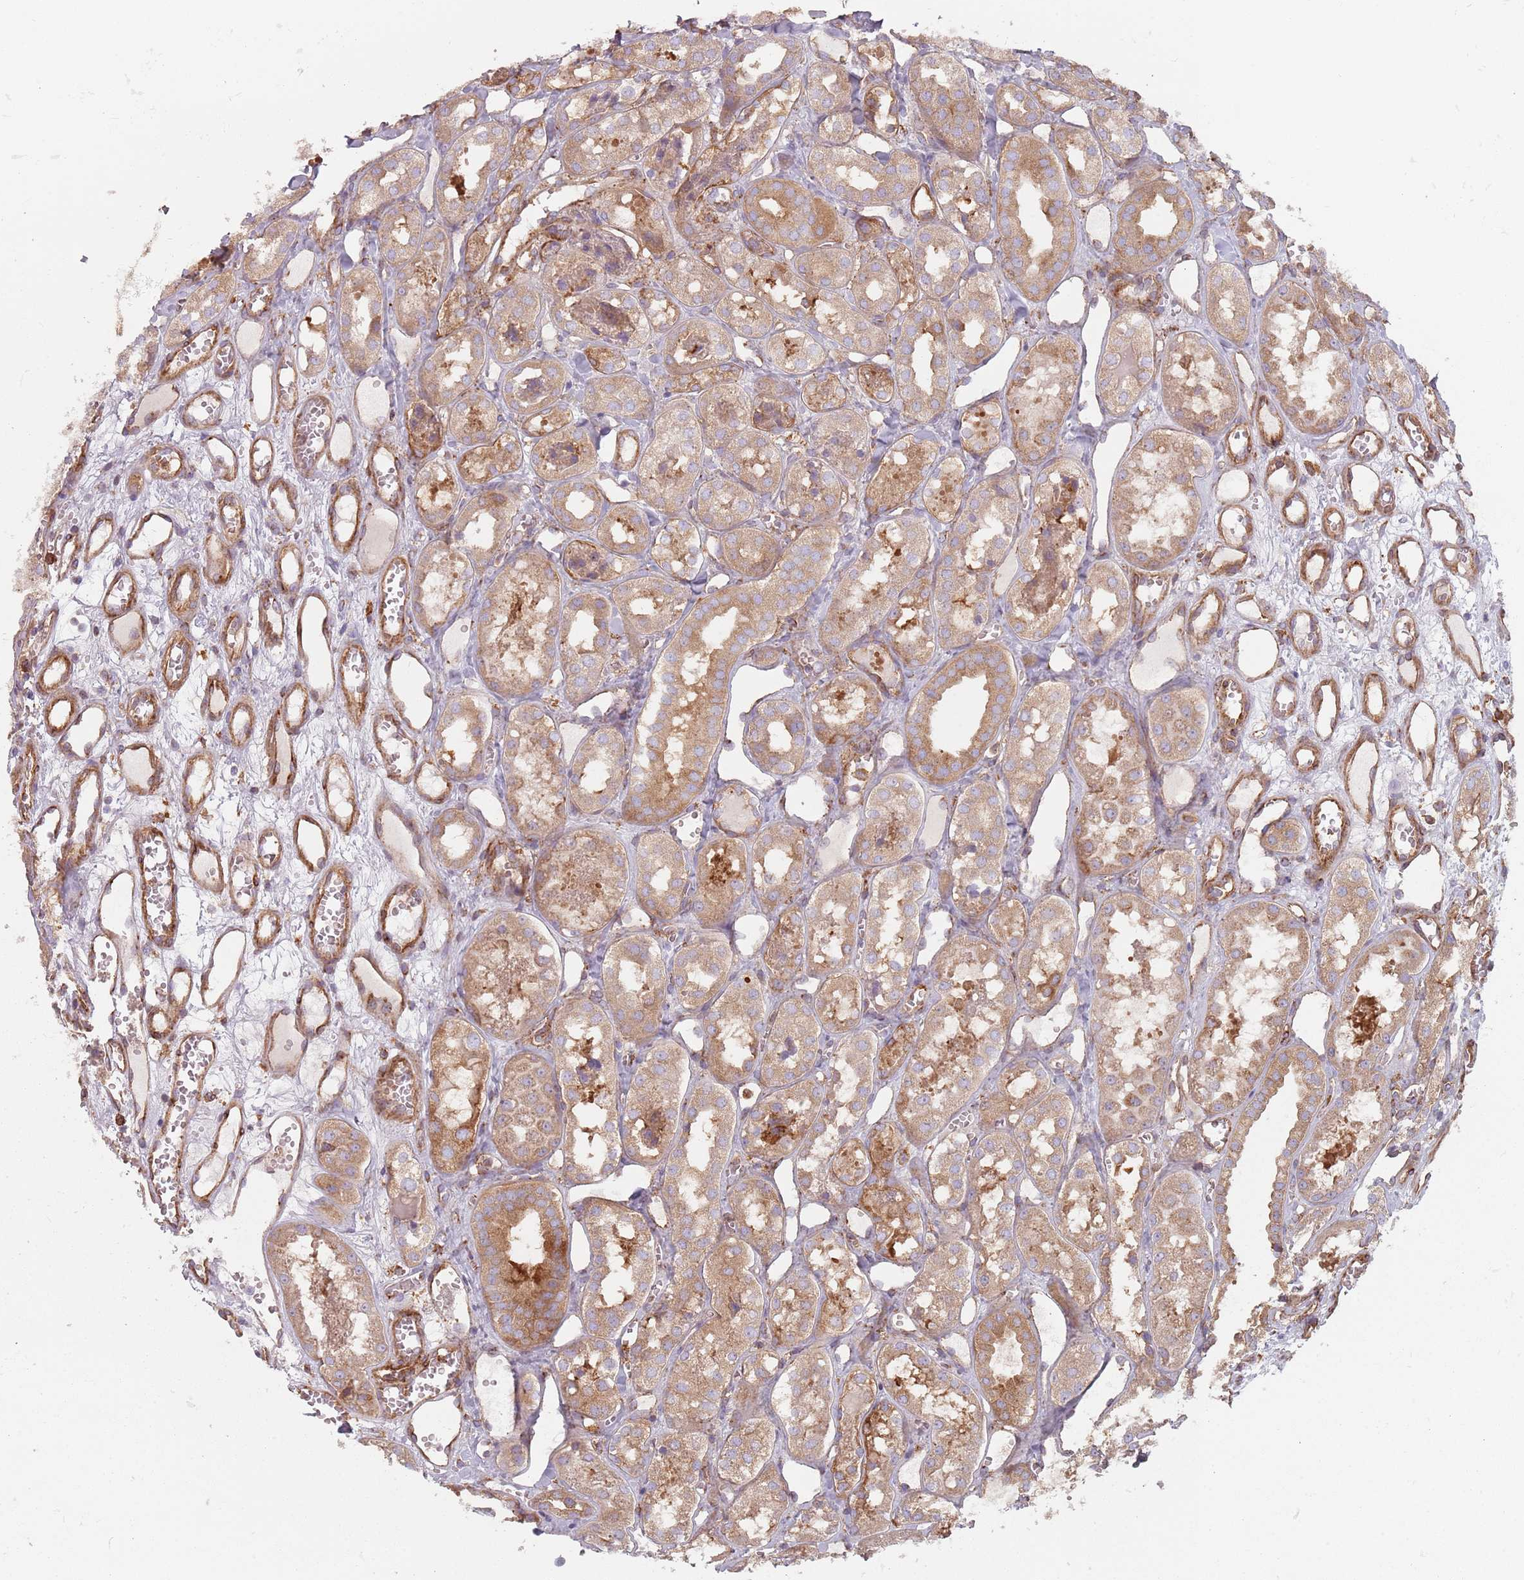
{"staining": {"intensity": "moderate", "quantity": ">75%", "location": "cytoplasmic/membranous"}, "tissue": "kidney", "cell_type": "Cells in glomeruli", "image_type": "normal", "snomed": [{"axis": "morphology", "description": "Normal tissue, NOS"}, {"axis": "topography", "description": "Kidney"}], "caption": "High-power microscopy captured an immunohistochemistry histopathology image of unremarkable kidney, revealing moderate cytoplasmic/membranous staining in about >75% of cells in glomeruli.", "gene": "TPD52L2", "patient": {"sex": "male", "age": 16}}